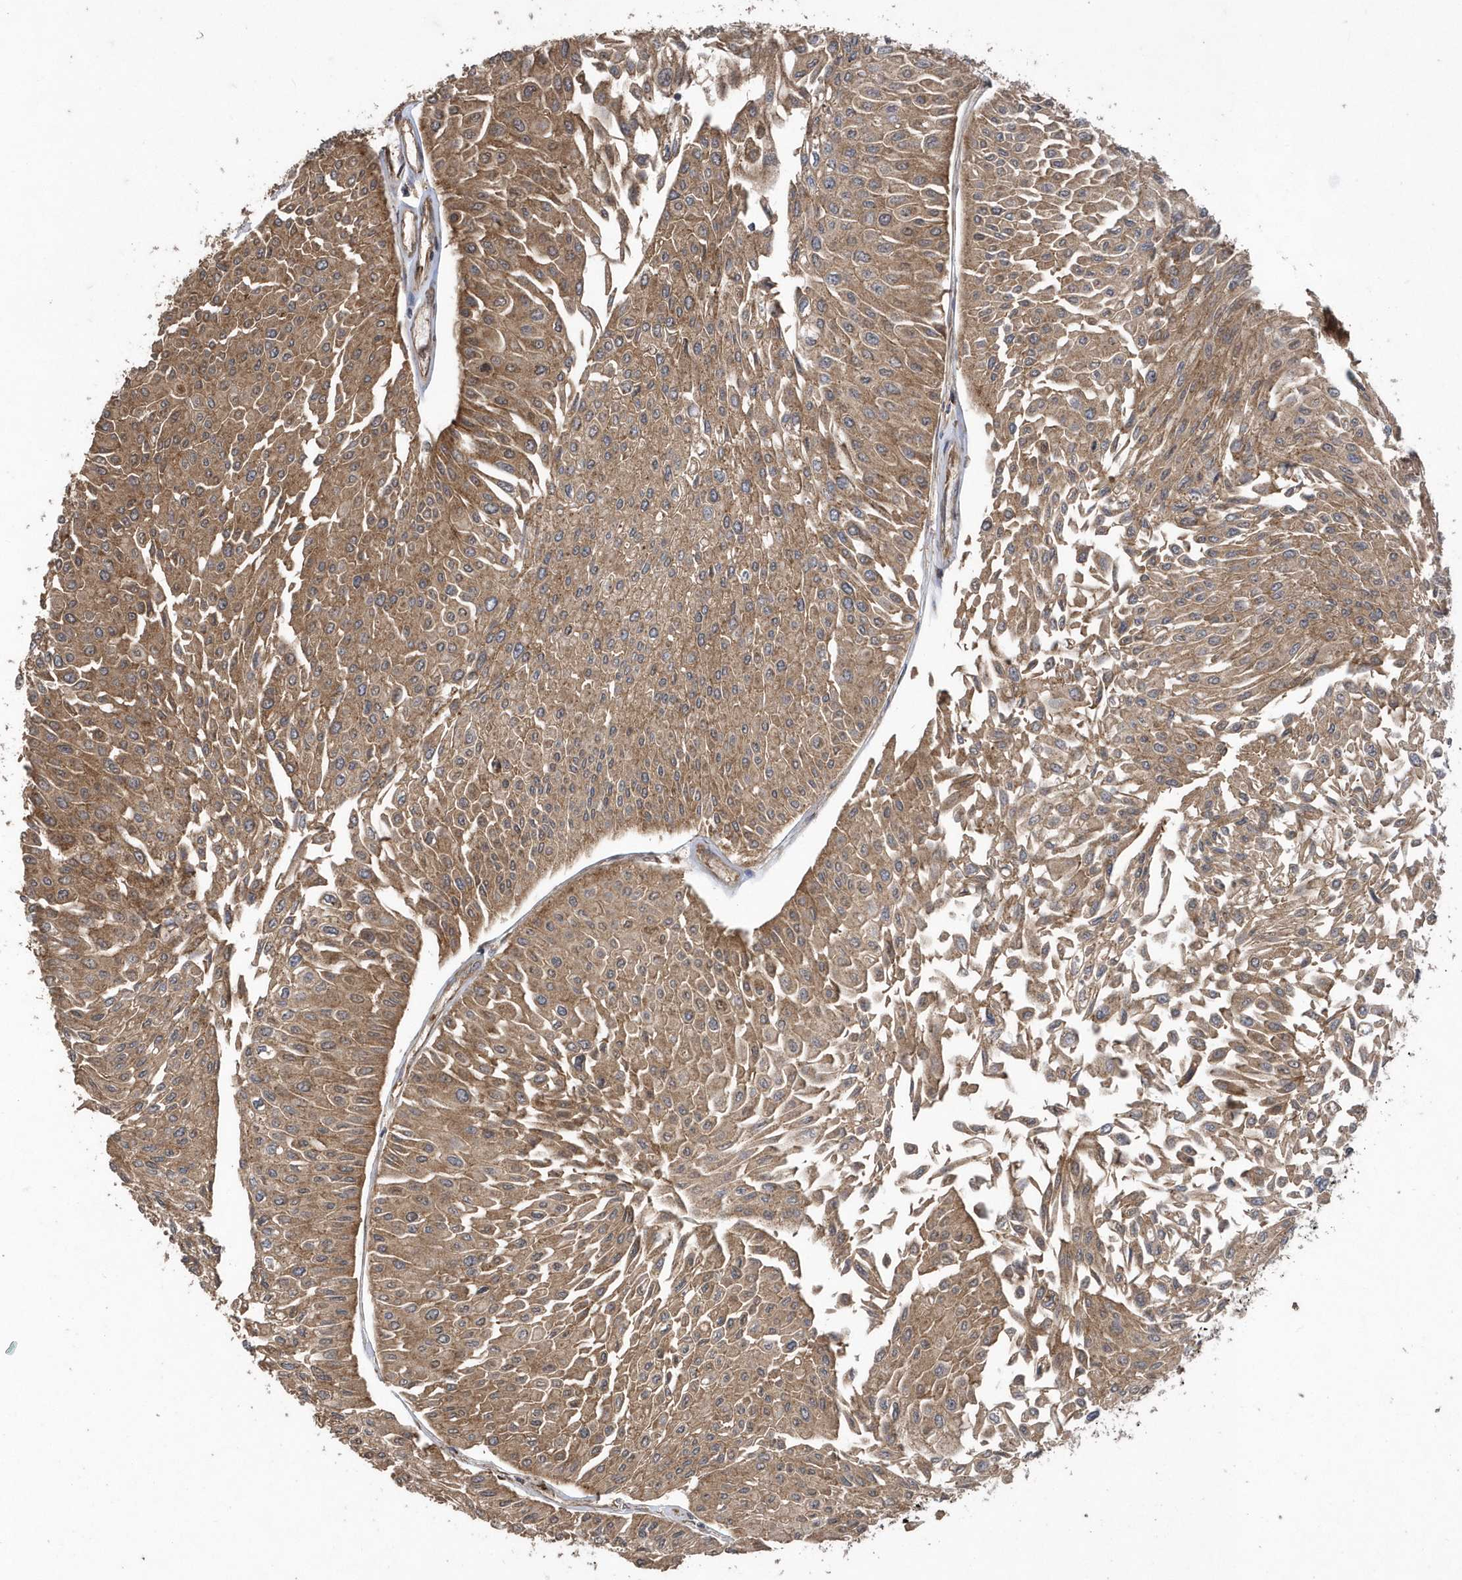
{"staining": {"intensity": "moderate", "quantity": ">75%", "location": "cytoplasmic/membranous"}, "tissue": "urothelial cancer", "cell_type": "Tumor cells", "image_type": "cancer", "snomed": [{"axis": "morphology", "description": "Urothelial carcinoma, Low grade"}, {"axis": "topography", "description": "Urinary bladder"}], "caption": "The histopathology image displays staining of low-grade urothelial carcinoma, revealing moderate cytoplasmic/membranous protein expression (brown color) within tumor cells. The staining is performed using DAB brown chromogen to label protein expression. The nuclei are counter-stained blue using hematoxylin.", "gene": "WASHC5", "patient": {"sex": "male", "age": 67}}